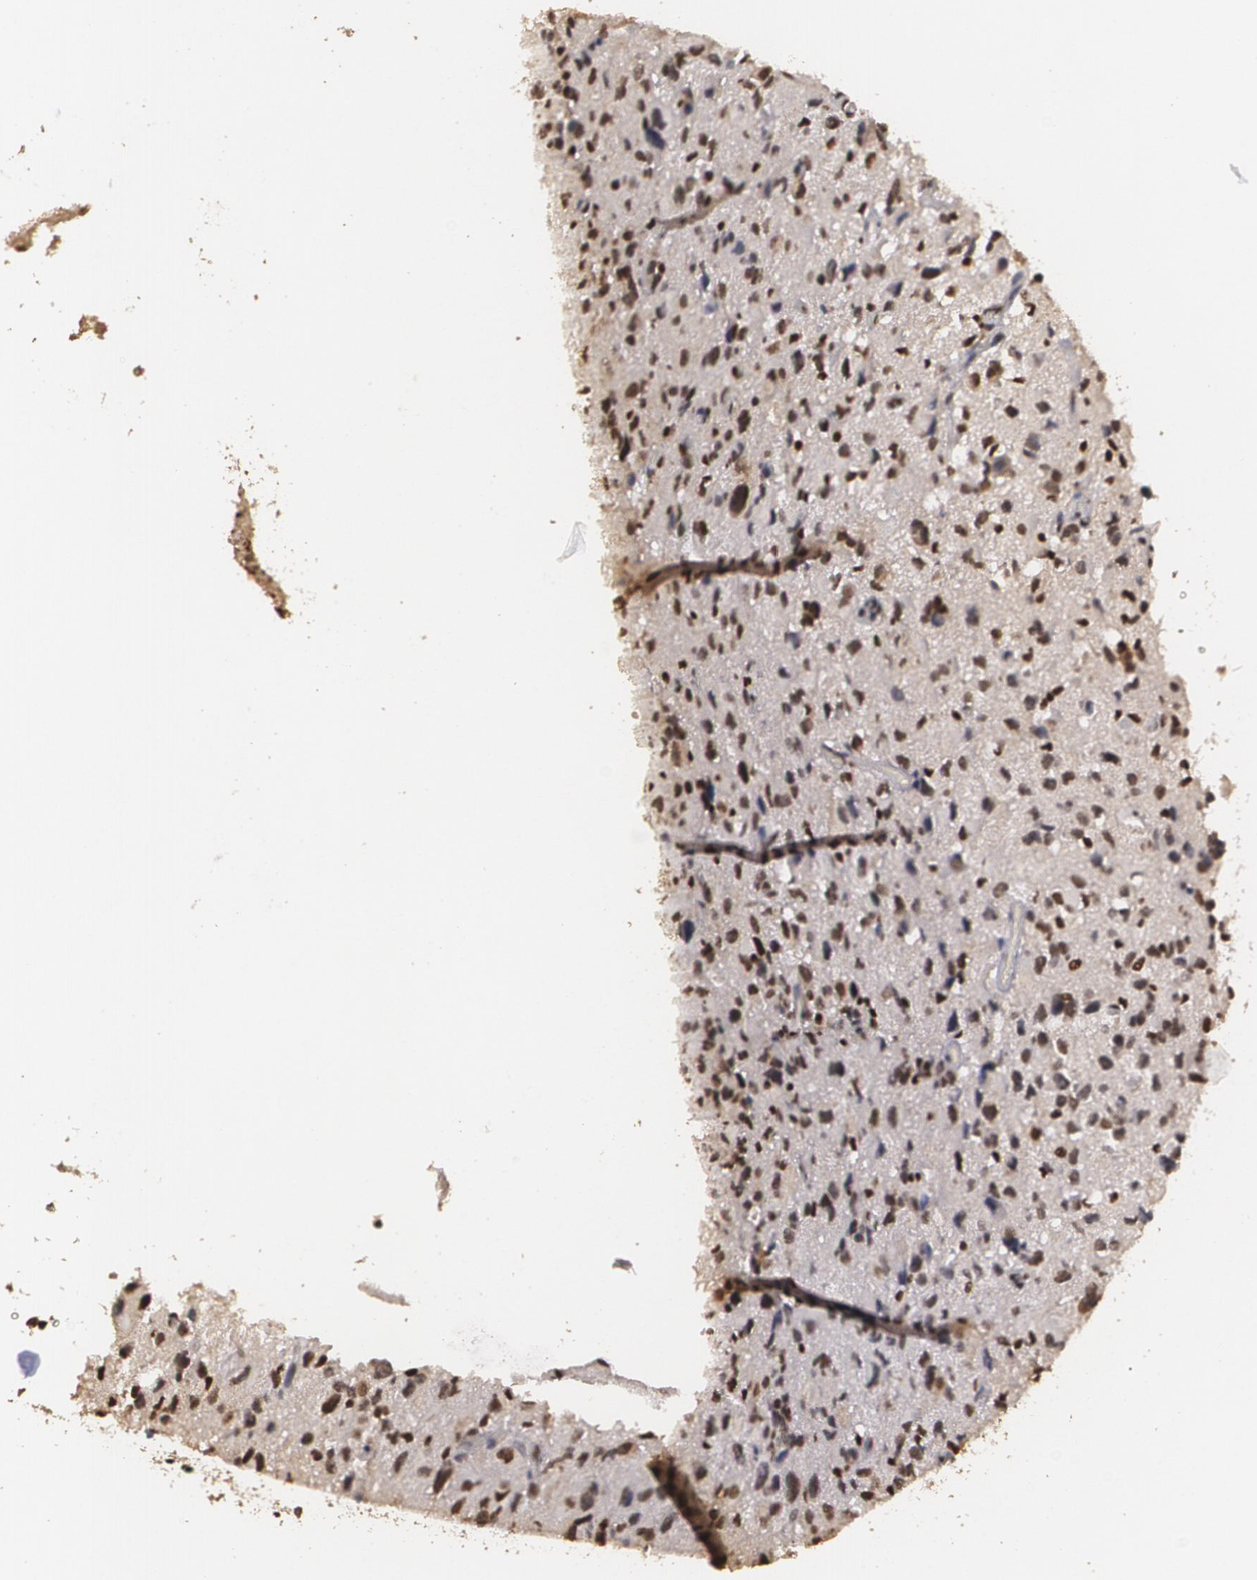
{"staining": {"intensity": "moderate", "quantity": "25%-75%", "location": "nuclear"}, "tissue": "glioma", "cell_type": "Tumor cells", "image_type": "cancer", "snomed": [{"axis": "morphology", "description": "Glioma, malignant, High grade"}, {"axis": "topography", "description": "Brain"}], "caption": "Tumor cells show medium levels of moderate nuclear staining in approximately 25%-75% of cells in human malignant high-grade glioma.", "gene": "RCOR1", "patient": {"sex": "male", "age": 69}}